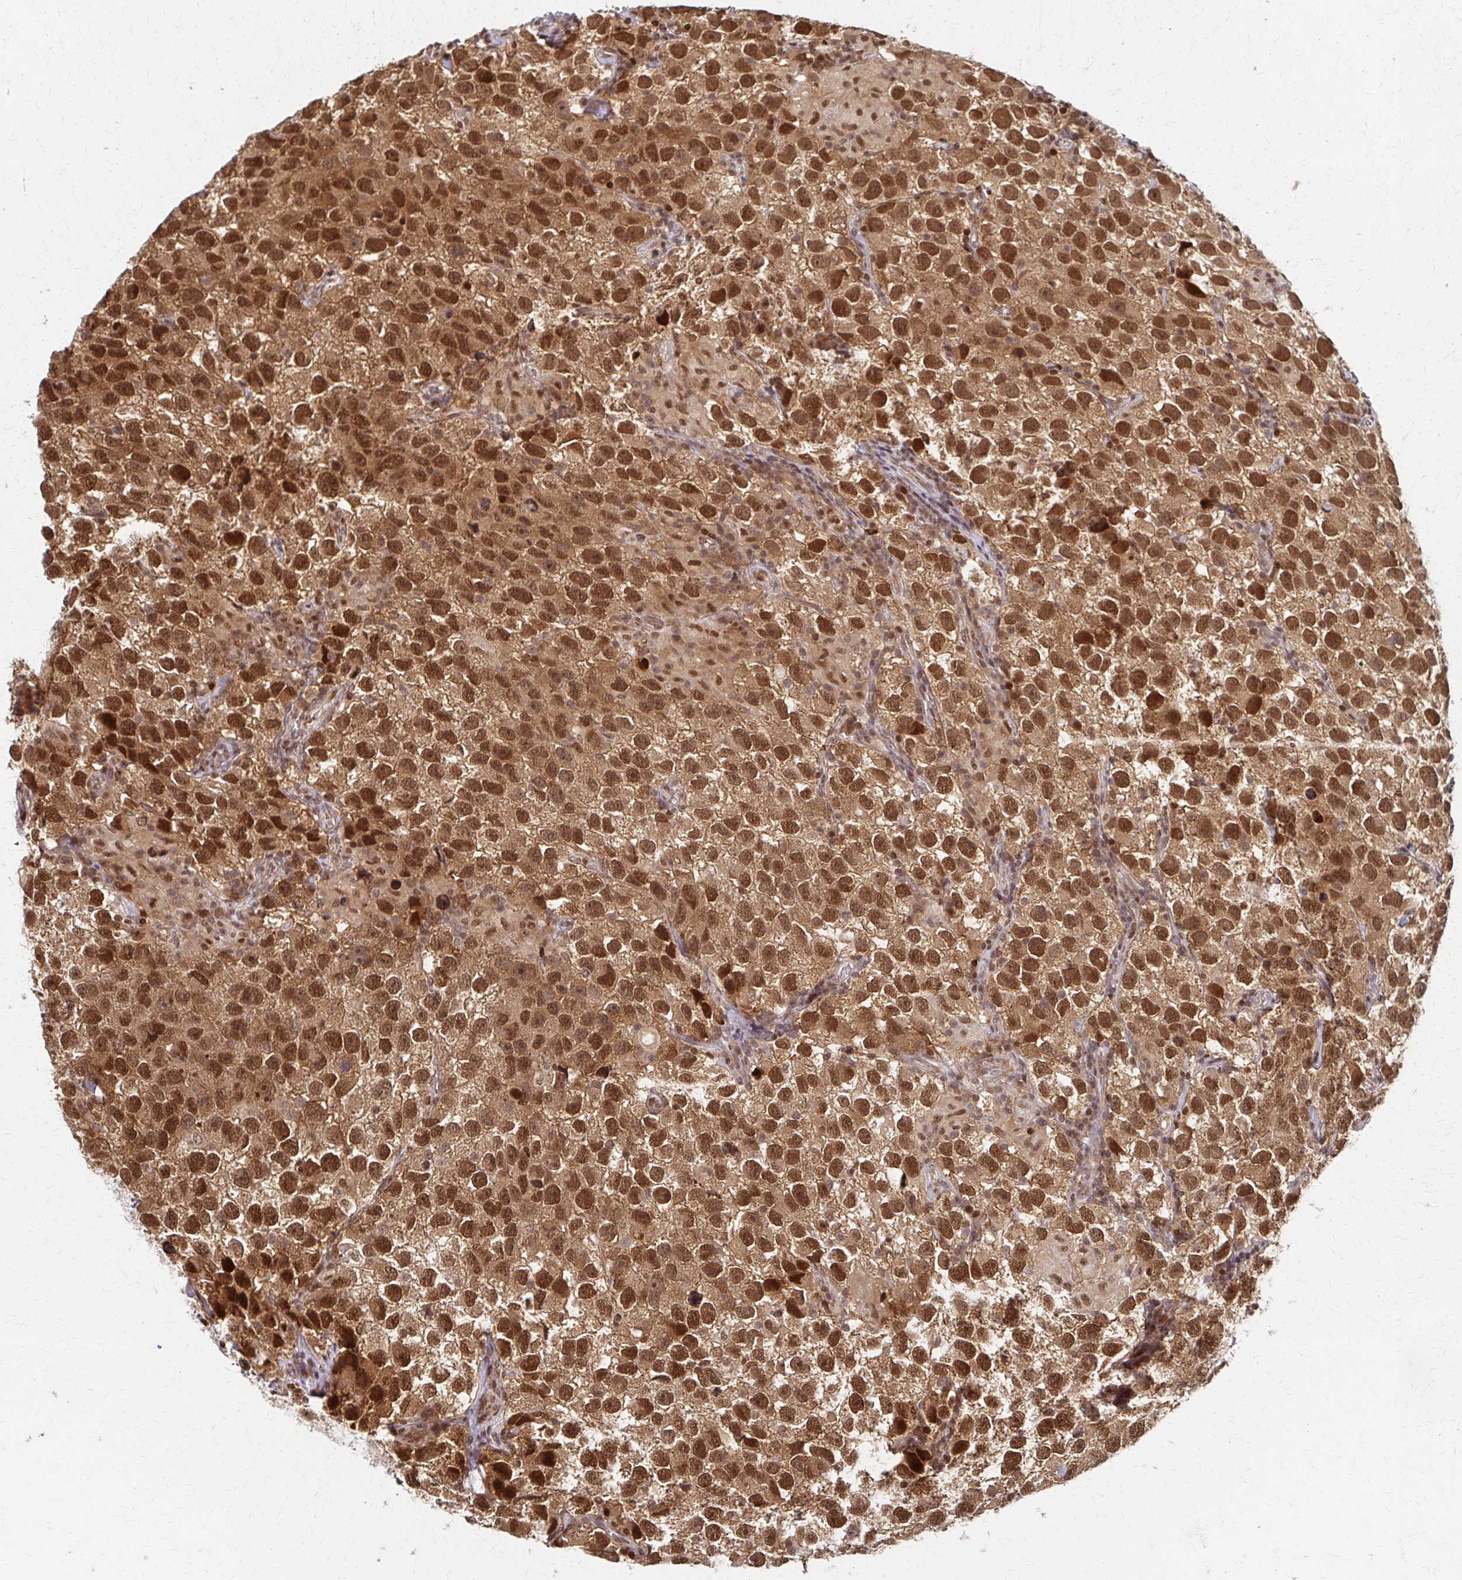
{"staining": {"intensity": "moderate", "quantity": ">75%", "location": "cytoplasmic/membranous,nuclear"}, "tissue": "testis cancer", "cell_type": "Tumor cells", "image_type": "cancer", "snomed": [{"axis": "morphology", "description": "Seminoma, NOS"}, {"axis": "topography", "description": "Testis"}], "caption": "A brown stain shows moderate cytoplasmic/membranous and nuclear staining of a protein in seminoma (testis) tumor cells.", "gene": "PSMD7", "patient": {"sex": "male", "age": 26}}